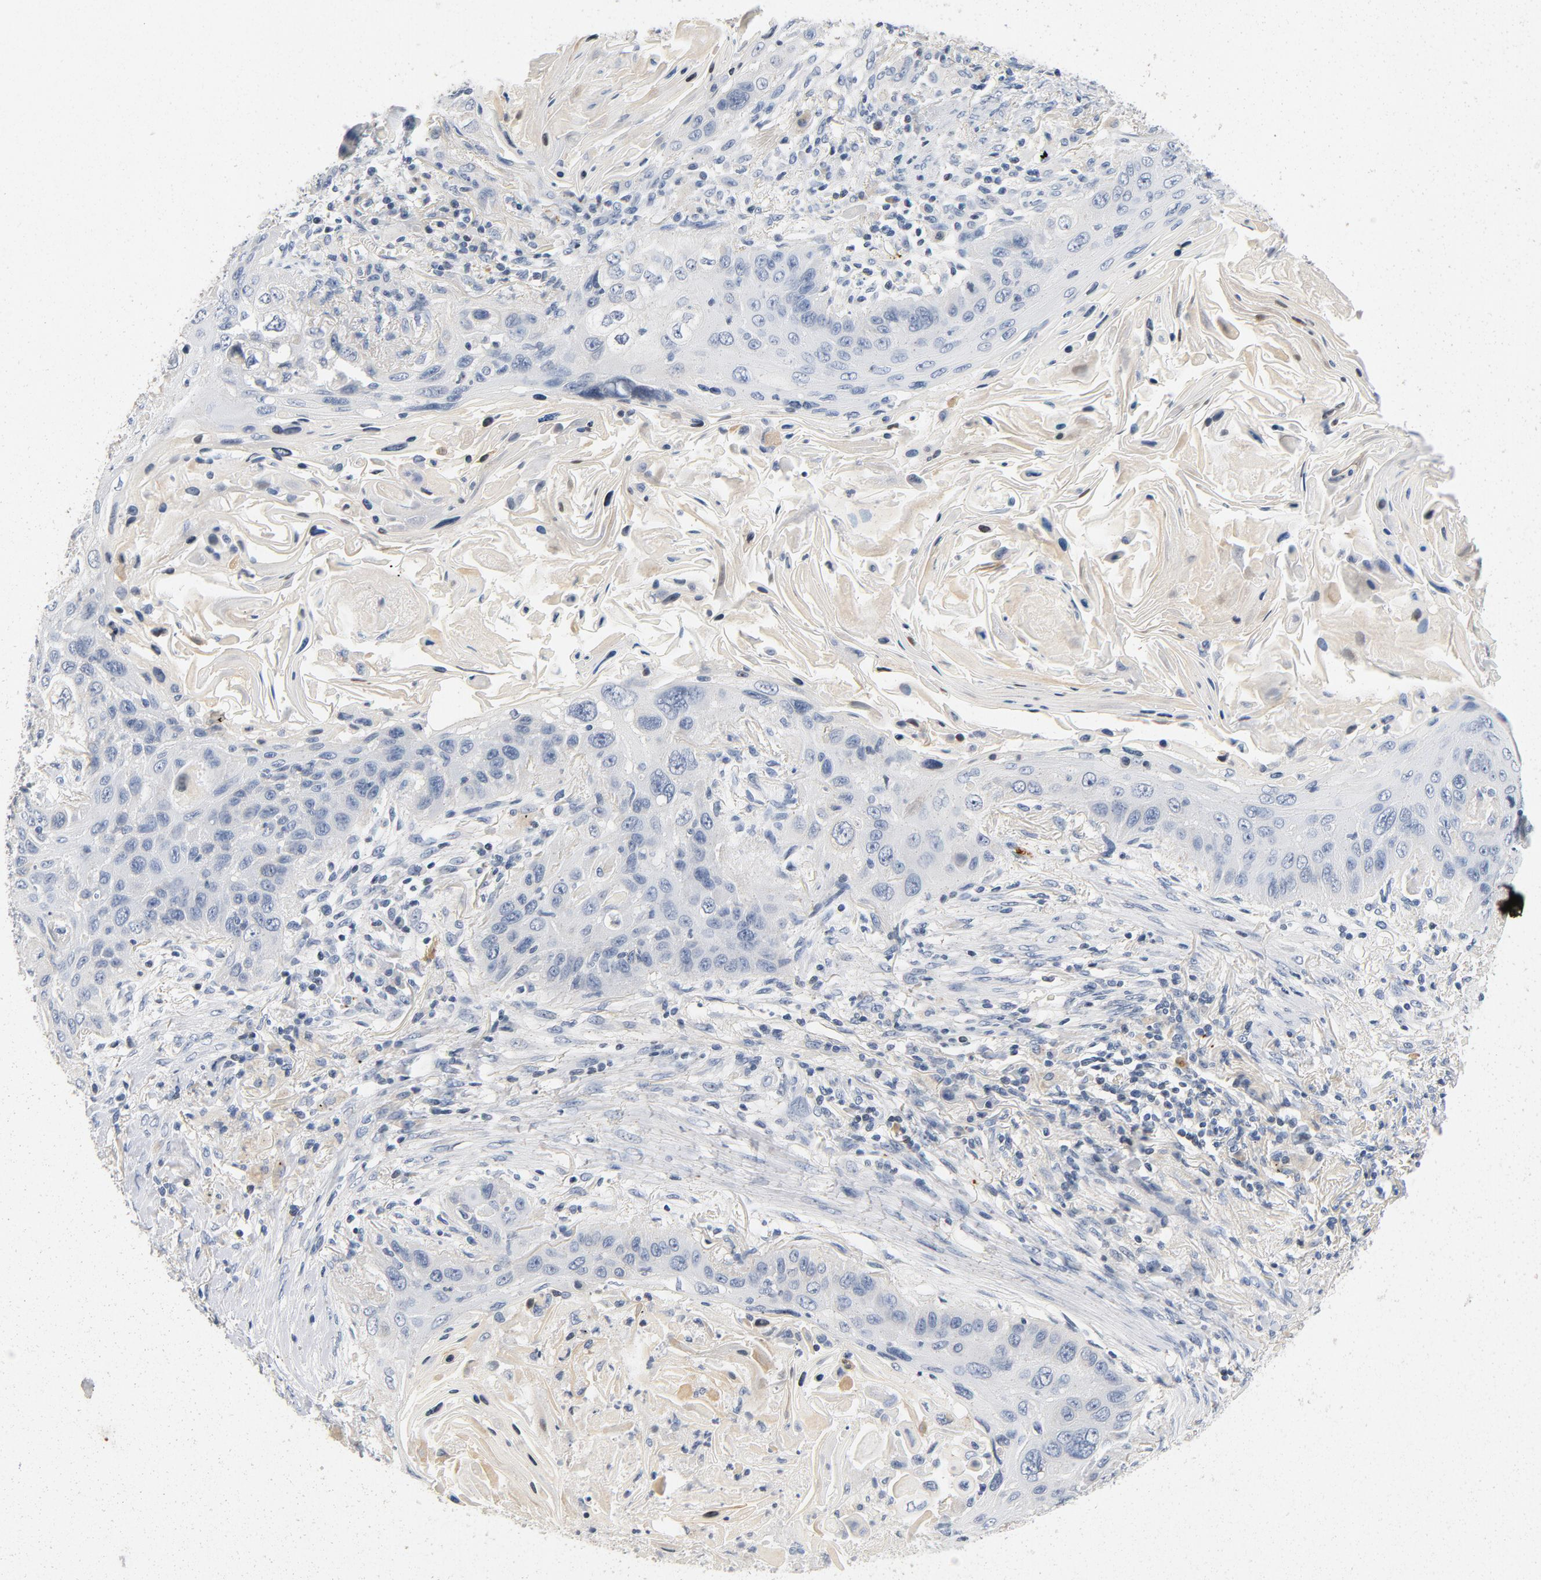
{"staining": {"intensity": "negative", "quantity": "none", "location": "none"}, "tissue": "lung cancer", "cell_type": "Tumor cells", "image_type": "cancer", "snomed": [{"axis": "morphology", "description": "Squamous cell carcinoma, NOS"}, {"axis": "topography", "description": "Lung"}], "caption": "A high-resolution image shows immunohistochemistry (IHC) staining of squamous cell carcinoma (lung), which reveals no significant expression in tumor cells. (DAB immunohistochemistry, high magnification).", "gene": "PIM1", "patient": {"sex": "female", "age": 67}}